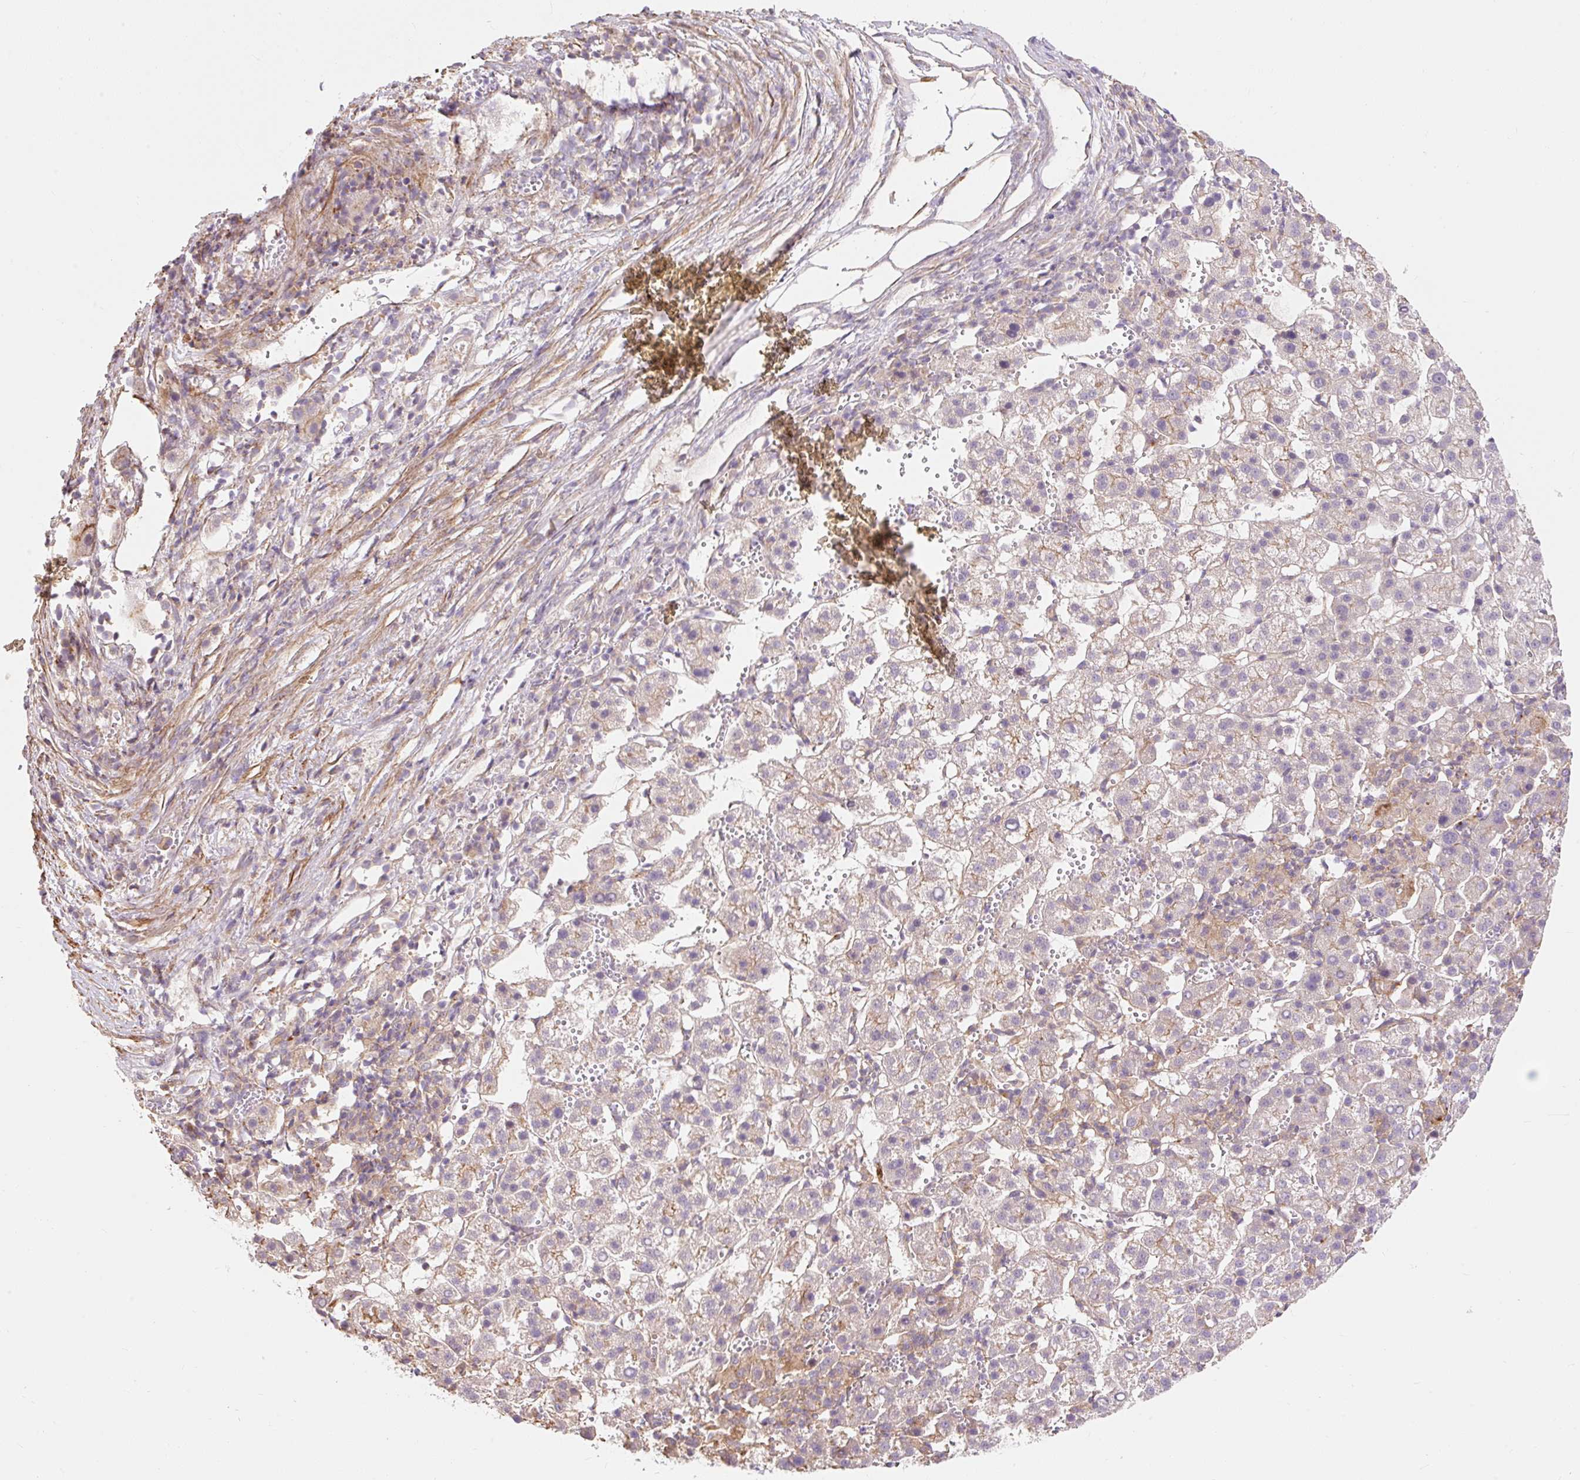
{"staining": {"intensity": "weak", "quantity": "<25%", "location": "cytoplasmic/membranous"}, "tissue": "liver cancer", "cell_type": "Tumor cells", "image_type": "cancer", "snomed": [{"axis": "morphology", "description": "Carcinoma, Hepatocellular, NOS"}, {"axis": "topography", "description": "Liver"}], "caption": "Hepatocellular carcinoma (liver) was stained to show a protein in brown. There is no significant staining in tumor cells.", "gene": "EMC10", "patient": {"sex": "female", "age": 58}}